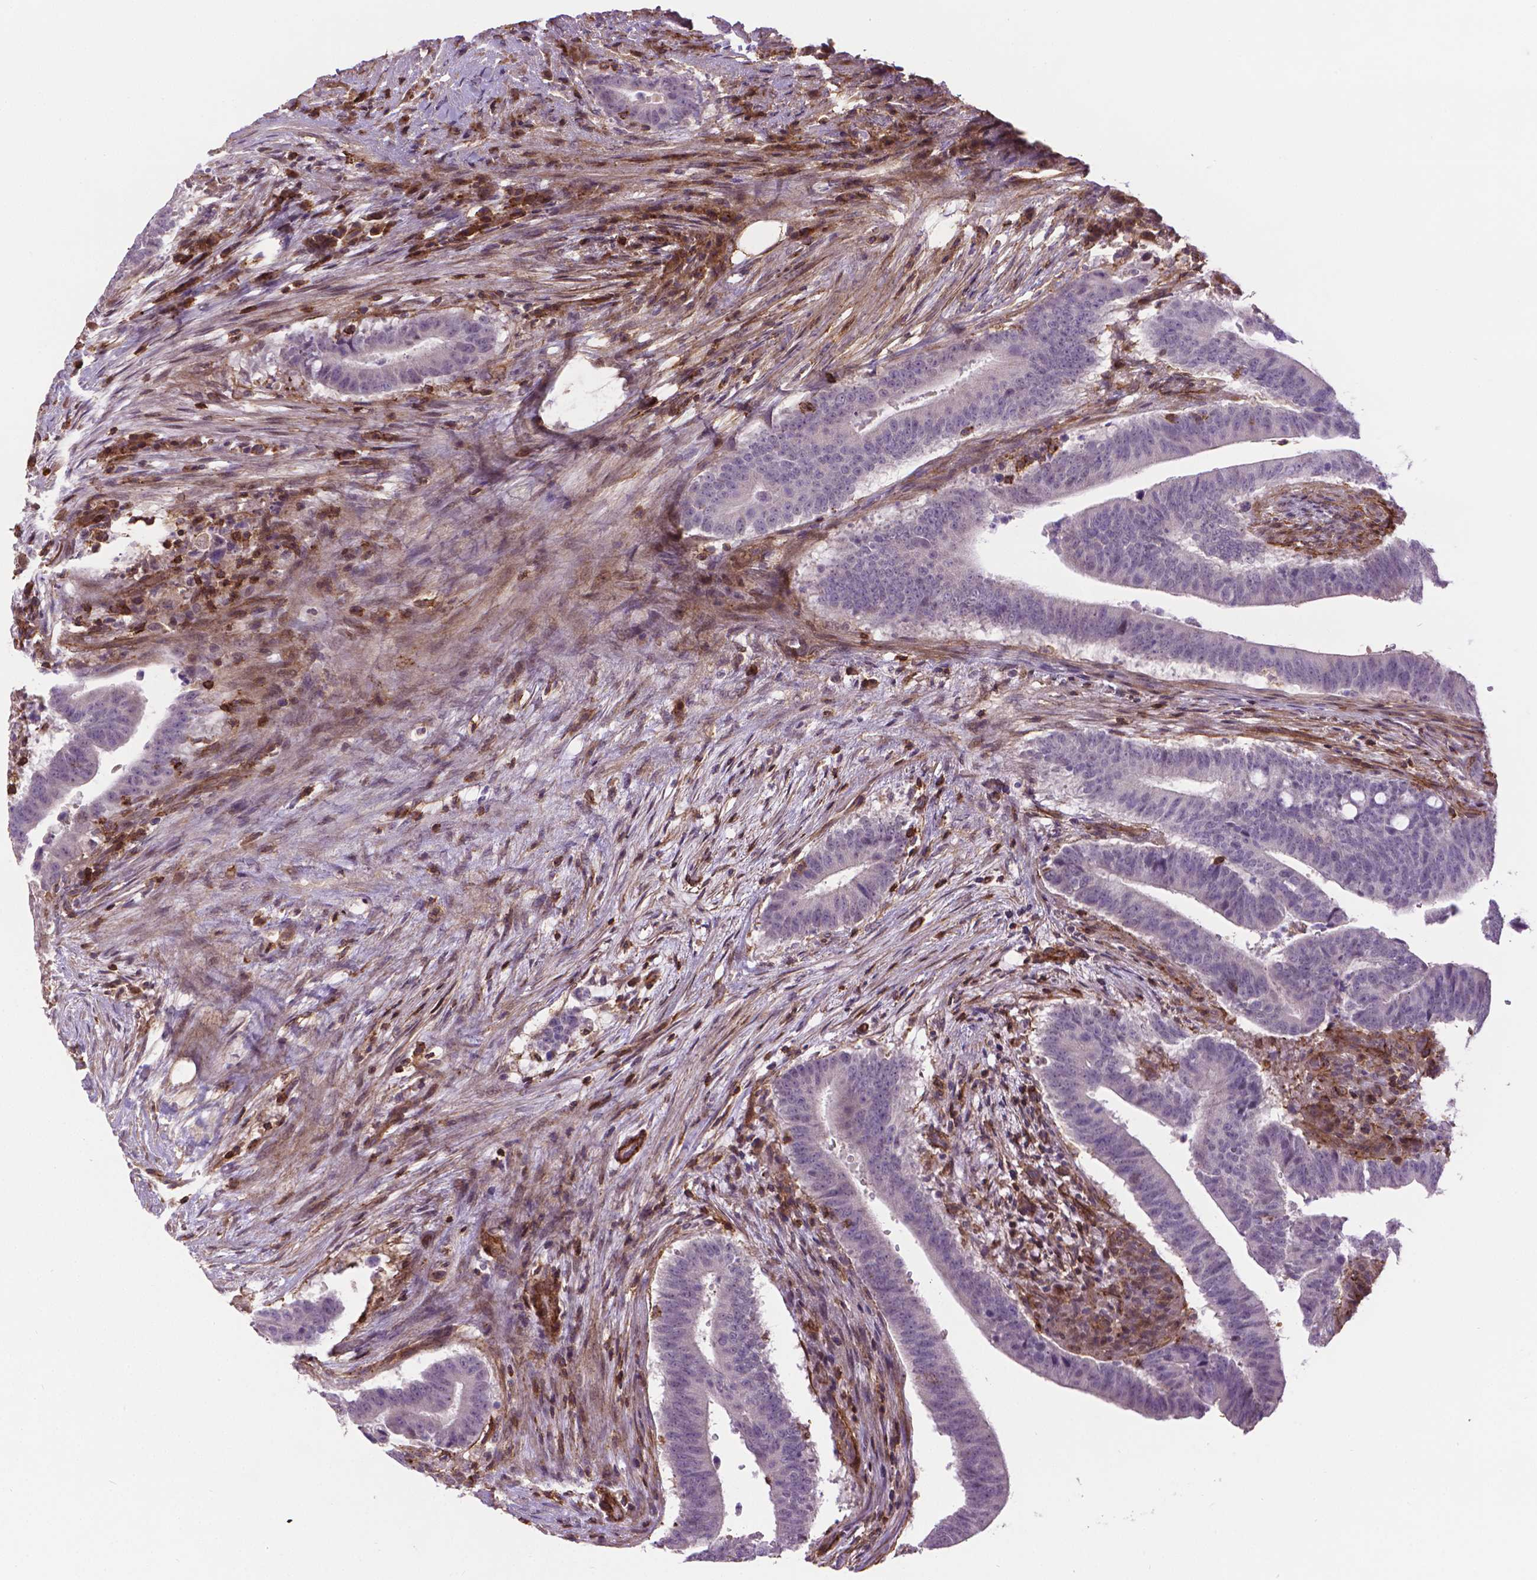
{"staining": {"intensity": "negative", "quantity": "none", "location": "none"}, "tissue": "colorectal cancer", "cell_type": "Tumor cells", "image_type": "cancer", "snomed": [{"axis": "morphology", "description": "Adenocarcinoma, NOS"}, {"axis": "topography", "description": "Colon"}], "caption": "An image of human colorectal cancer (adenocarcinoma) is negative for staining in tumor cells.", "gene": "ACAD10", "patient": {"sex": "female", "age": 43}}